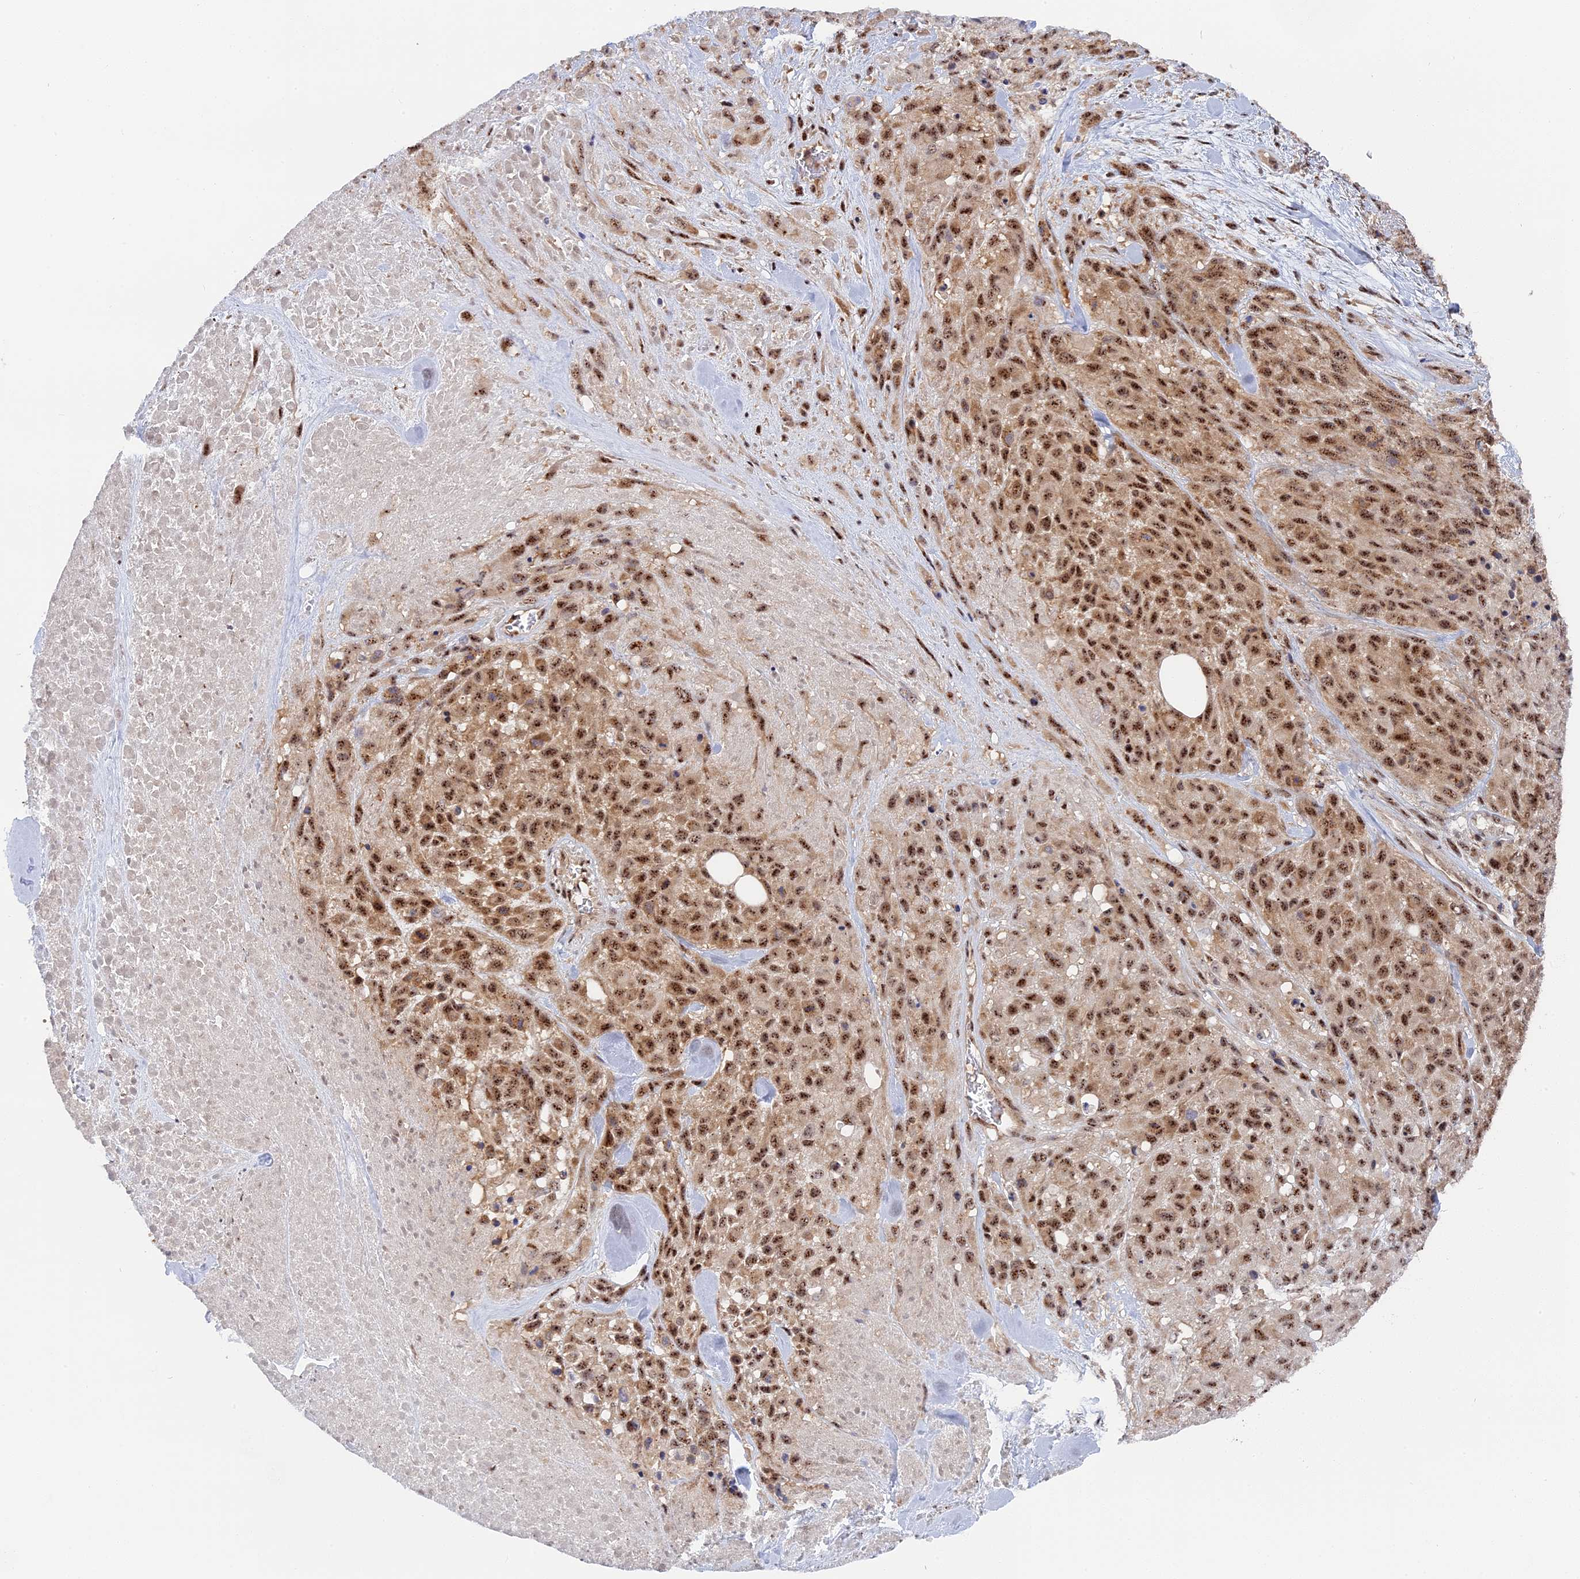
{"staining": {"intensity": "moderate", "quantity": ">75%", "location": "nuclear"}, "tissue": "melanoma", "cell_type": "Tumor cells", "image_type": "cancer", "snomed": [{"axis": "morphology", "description": "Malignant melanoma, Metastatic site"}, {"axis": "topography", "description": "Skin"}], "caption": "A photomicrograph of melanoma stained for a protein displays moderate nuclear brown staining in tumor cells.", "gene": "TAB1", "patient": {"sex": "female", "age": 81}}